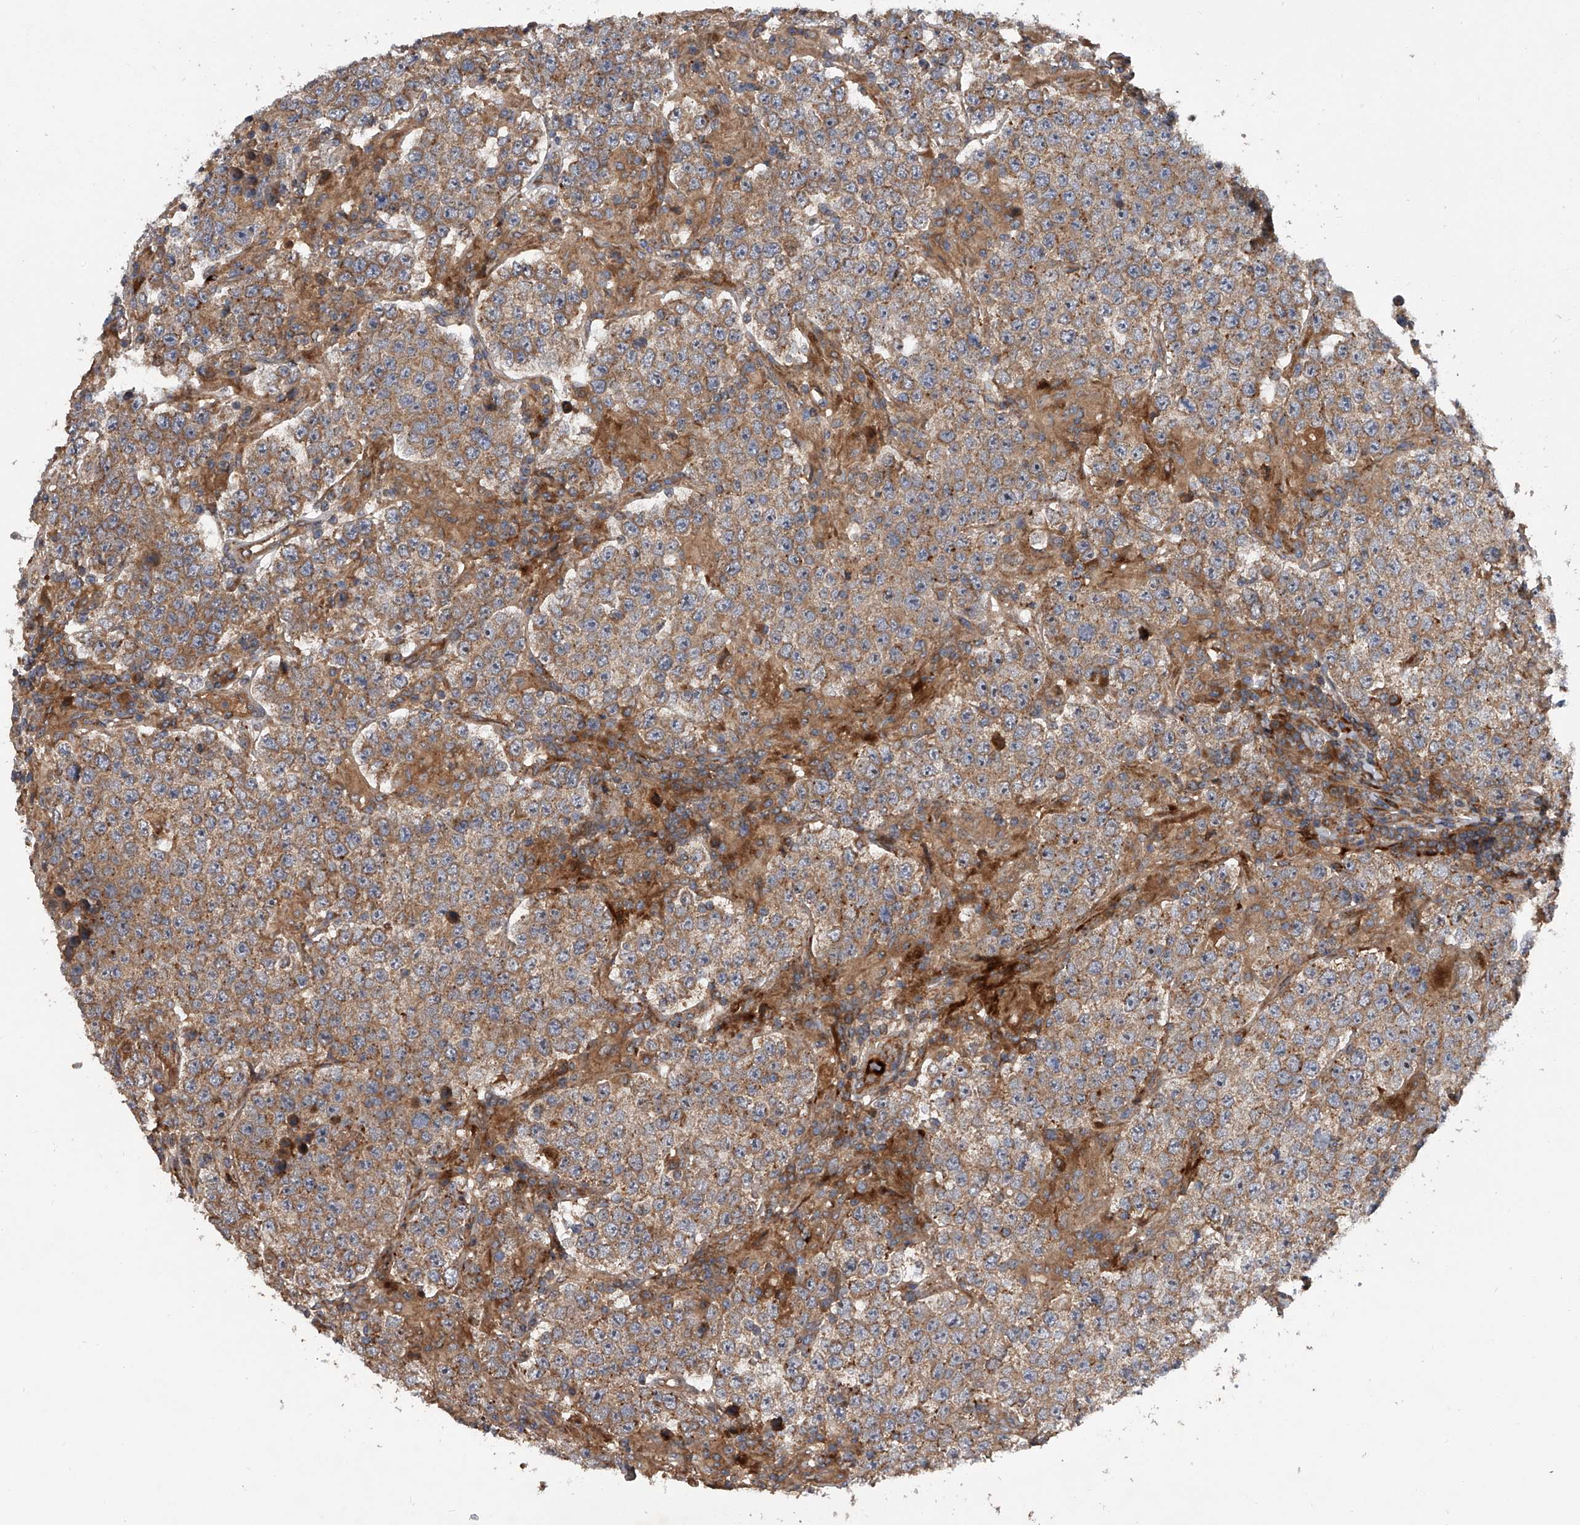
{"staining": {"intensity": "moderate", "quantity": ">75%", "location": "cytoplasmic/membranous"}, "tissue": "testis cancer", "cell_type": "Tumor cells", "image_type": "cancer", "snomed": [{"axis": "morphology", "description": "Normal tissue, NOS"}, {"axis": "morphology", "description": "Urothelial carcinoma, High grade"}, {"axis": "morphology", "description": "Seminoma, NOS"}, {"axis": "morphology", "description": "Carcinoma, Embryonal, NOS"}, {"axis": "topography", "description": "Urinary bladder"}, {"axis": "topography", "description": "Testis"}], "caption": "An immunohistochemistry image of neoplastic tissue is shown. Protein staining in brown highlights moderate cytoplasmic/membranous positivity in testis cancer within tumor cells.", "gene": "USP47", "patient": {"sex": "male", "age": 41}}